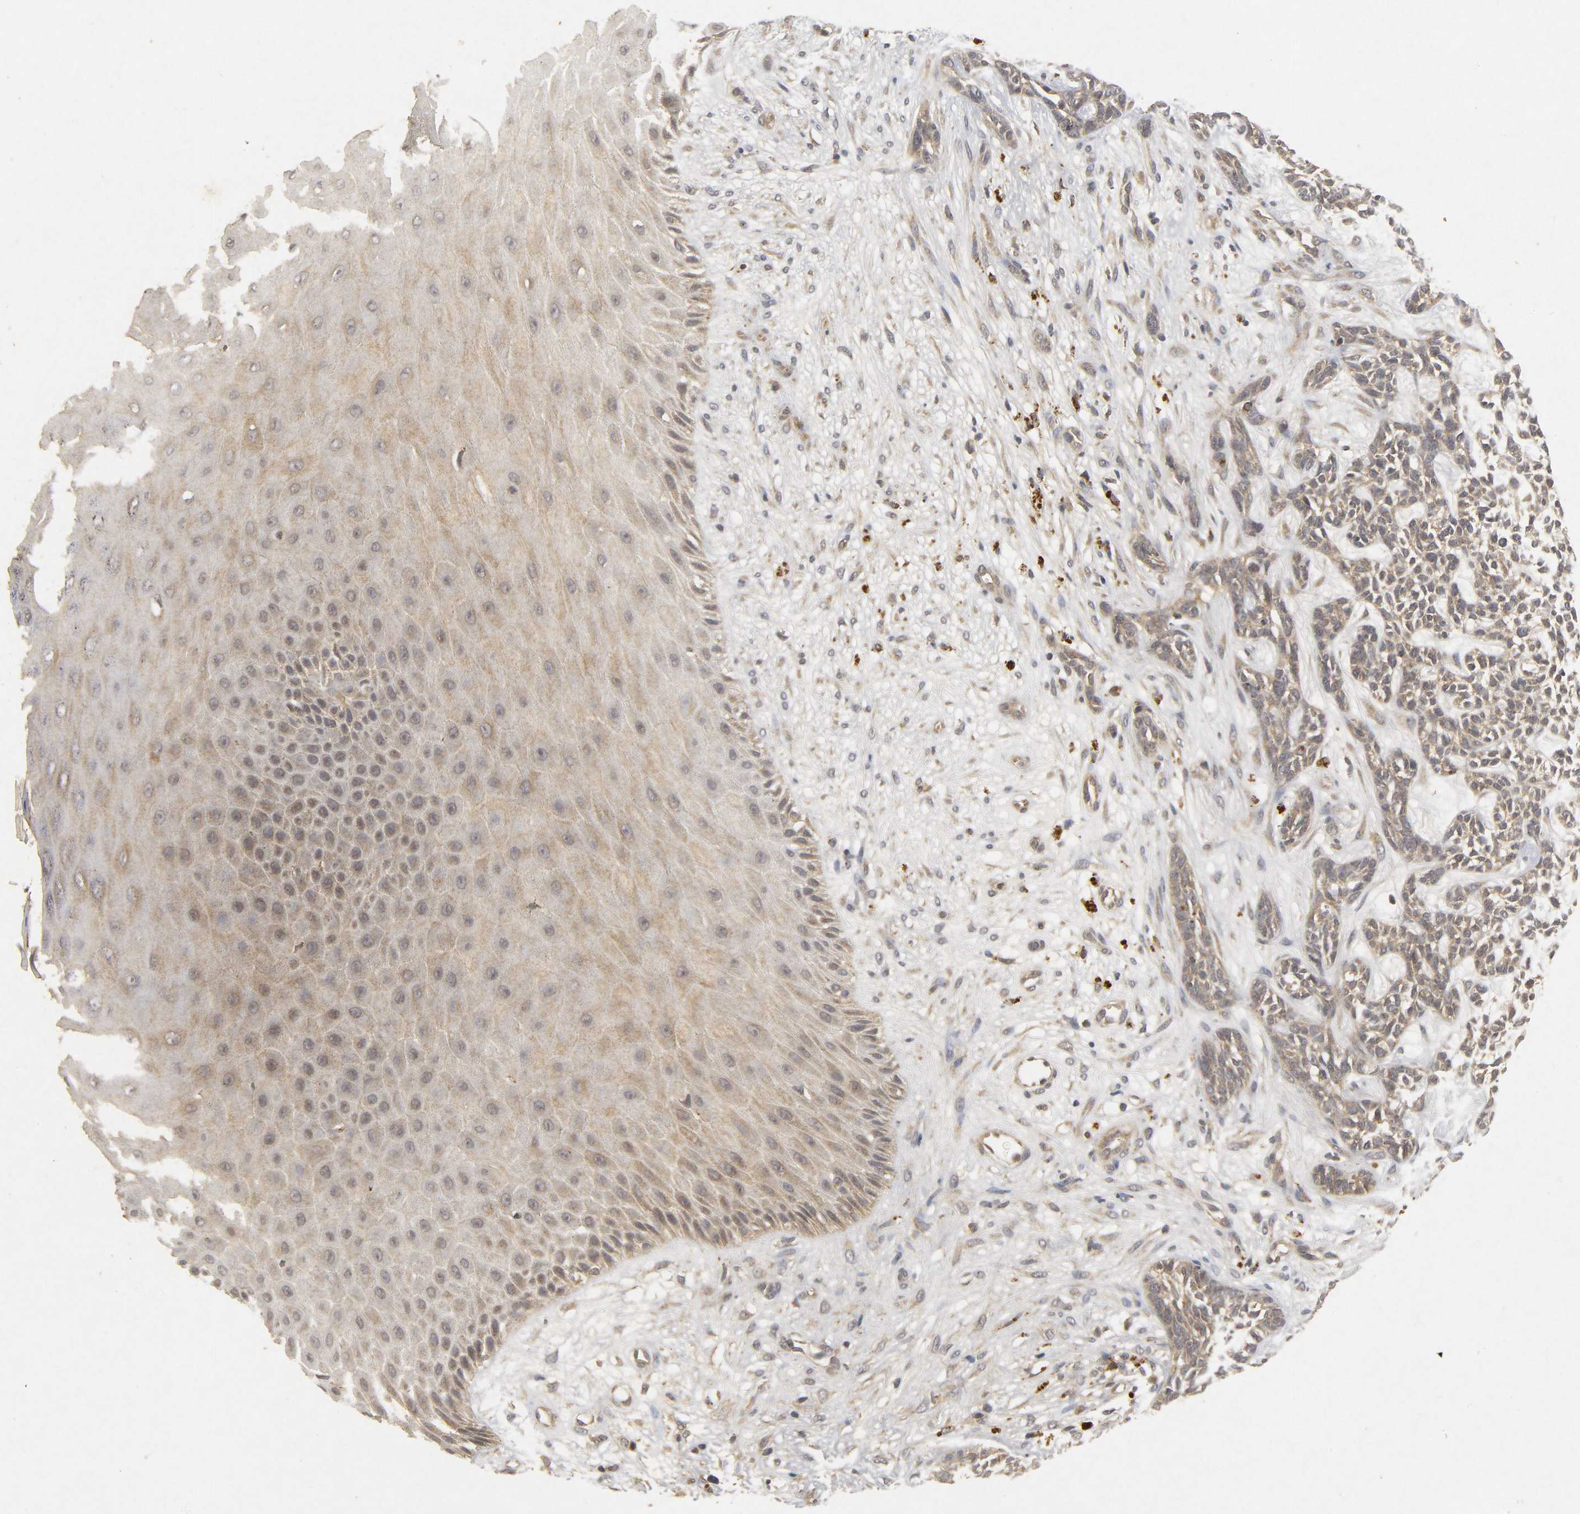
{"staining": {"intensity": "weak", "quantity": ">75%", "location": "cytoplasmic/membranous"}, "tissue": "skin cancer", "cell_type": "Tumor cells", "image_type": "cancer", "snomed": [{"axis": "morphology", "description": "Basal cell carcinoma"}, {"axis": "topography", "description": "Skin"}], "caption": "Human skin cancer stained with a protein marker reveals weak staining in tumor cells.", "gene": "TRAF6", "patient": {"sex": "female", "age": 84}}